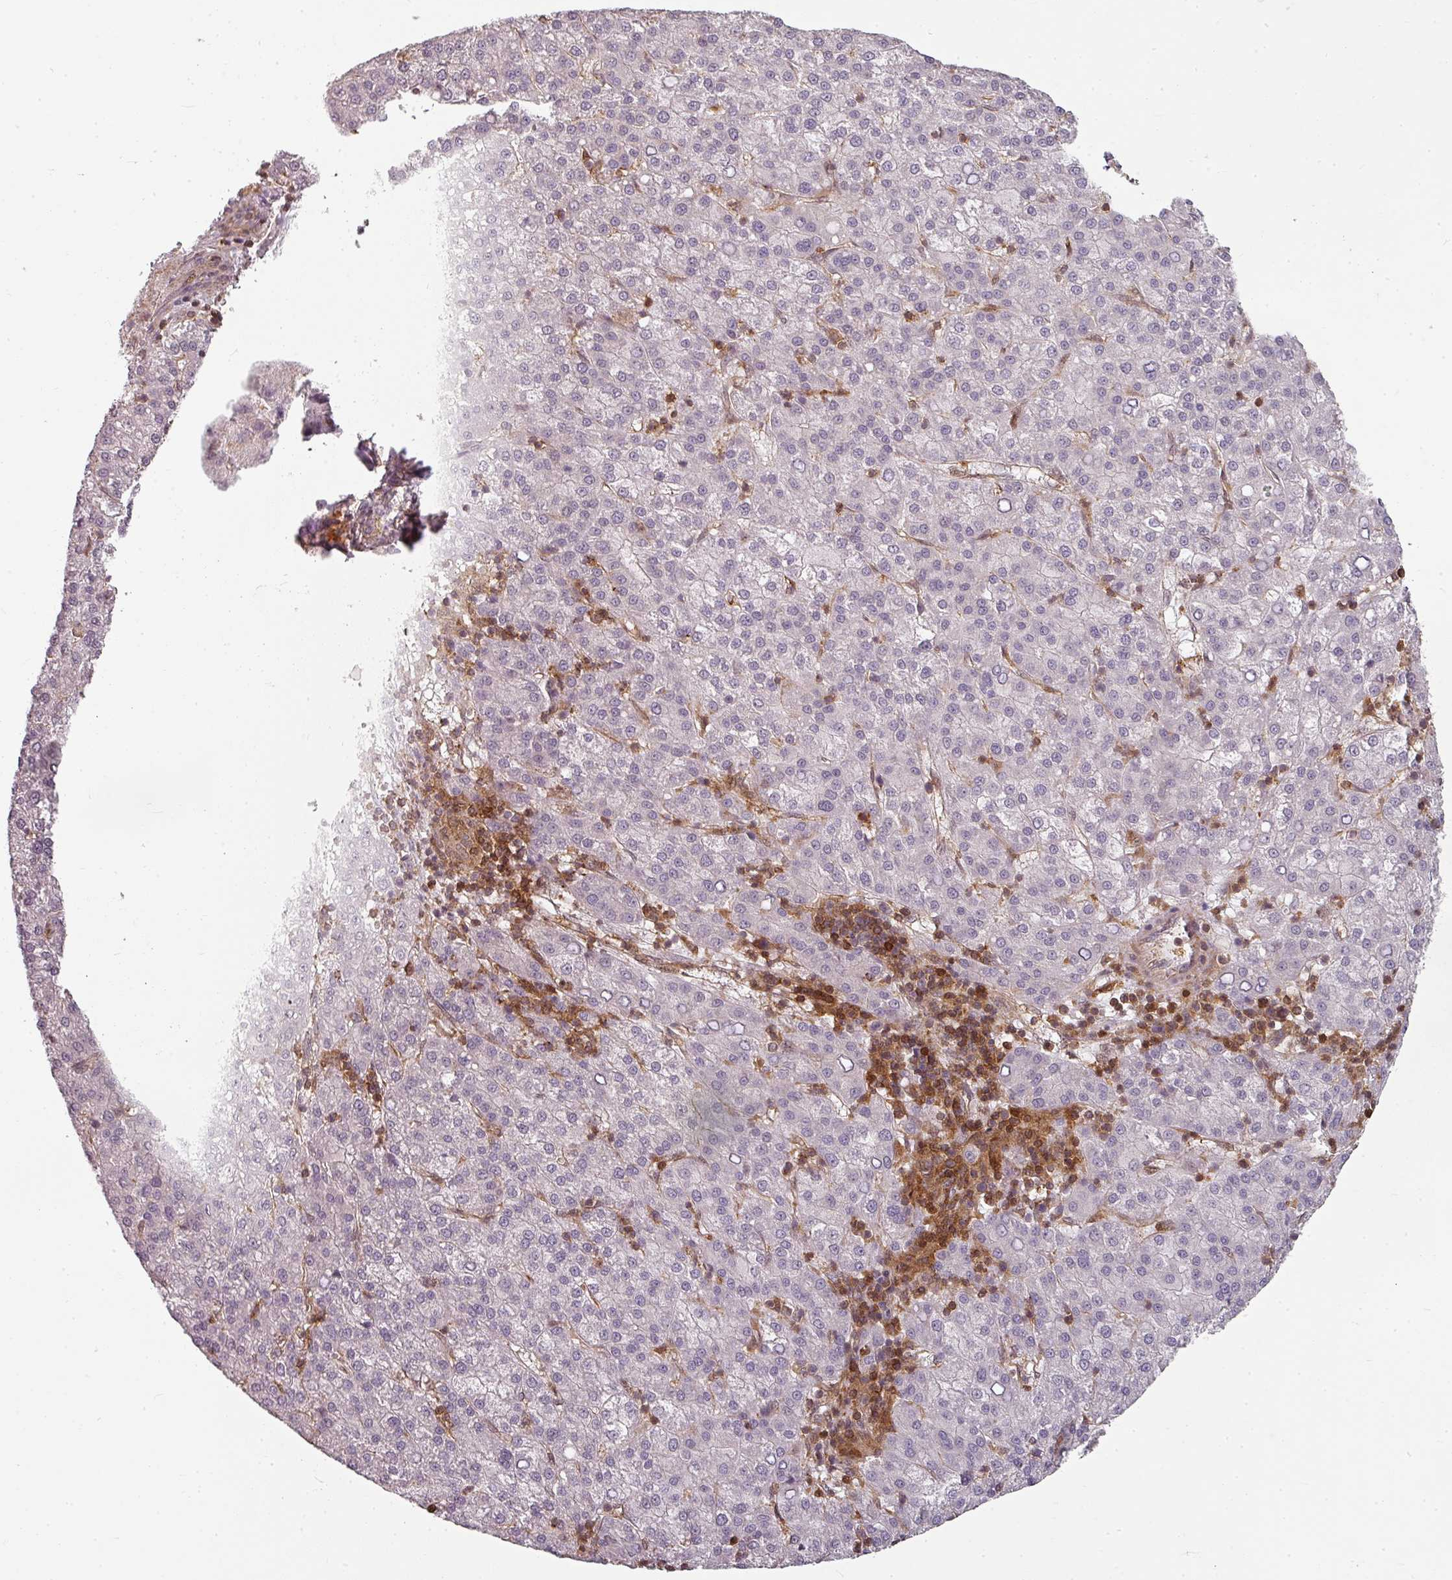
{"staining": {"intensity": "negative", "quantity": "none", "location": "none"}, "tissue": "liver cancer", "cell_type": "Tumor cells", "image_type": "cancer", "snomed": [{"axis": "morphology", "description": "Carcinoma, Hepatocellular, NOS"}, {"axis": "topography", "description": "Liver"}], "caption": "There is no significant positivity in tumor cells of liver hepatocellular carcinoma. The staining is performed using DAB (3,3'-diaminobenzidine) brown chromogen with nuclei counter-stained in using hematoxylin.", "gene": "CLIC1", "patient": {"sex": "female", "age": 58}}